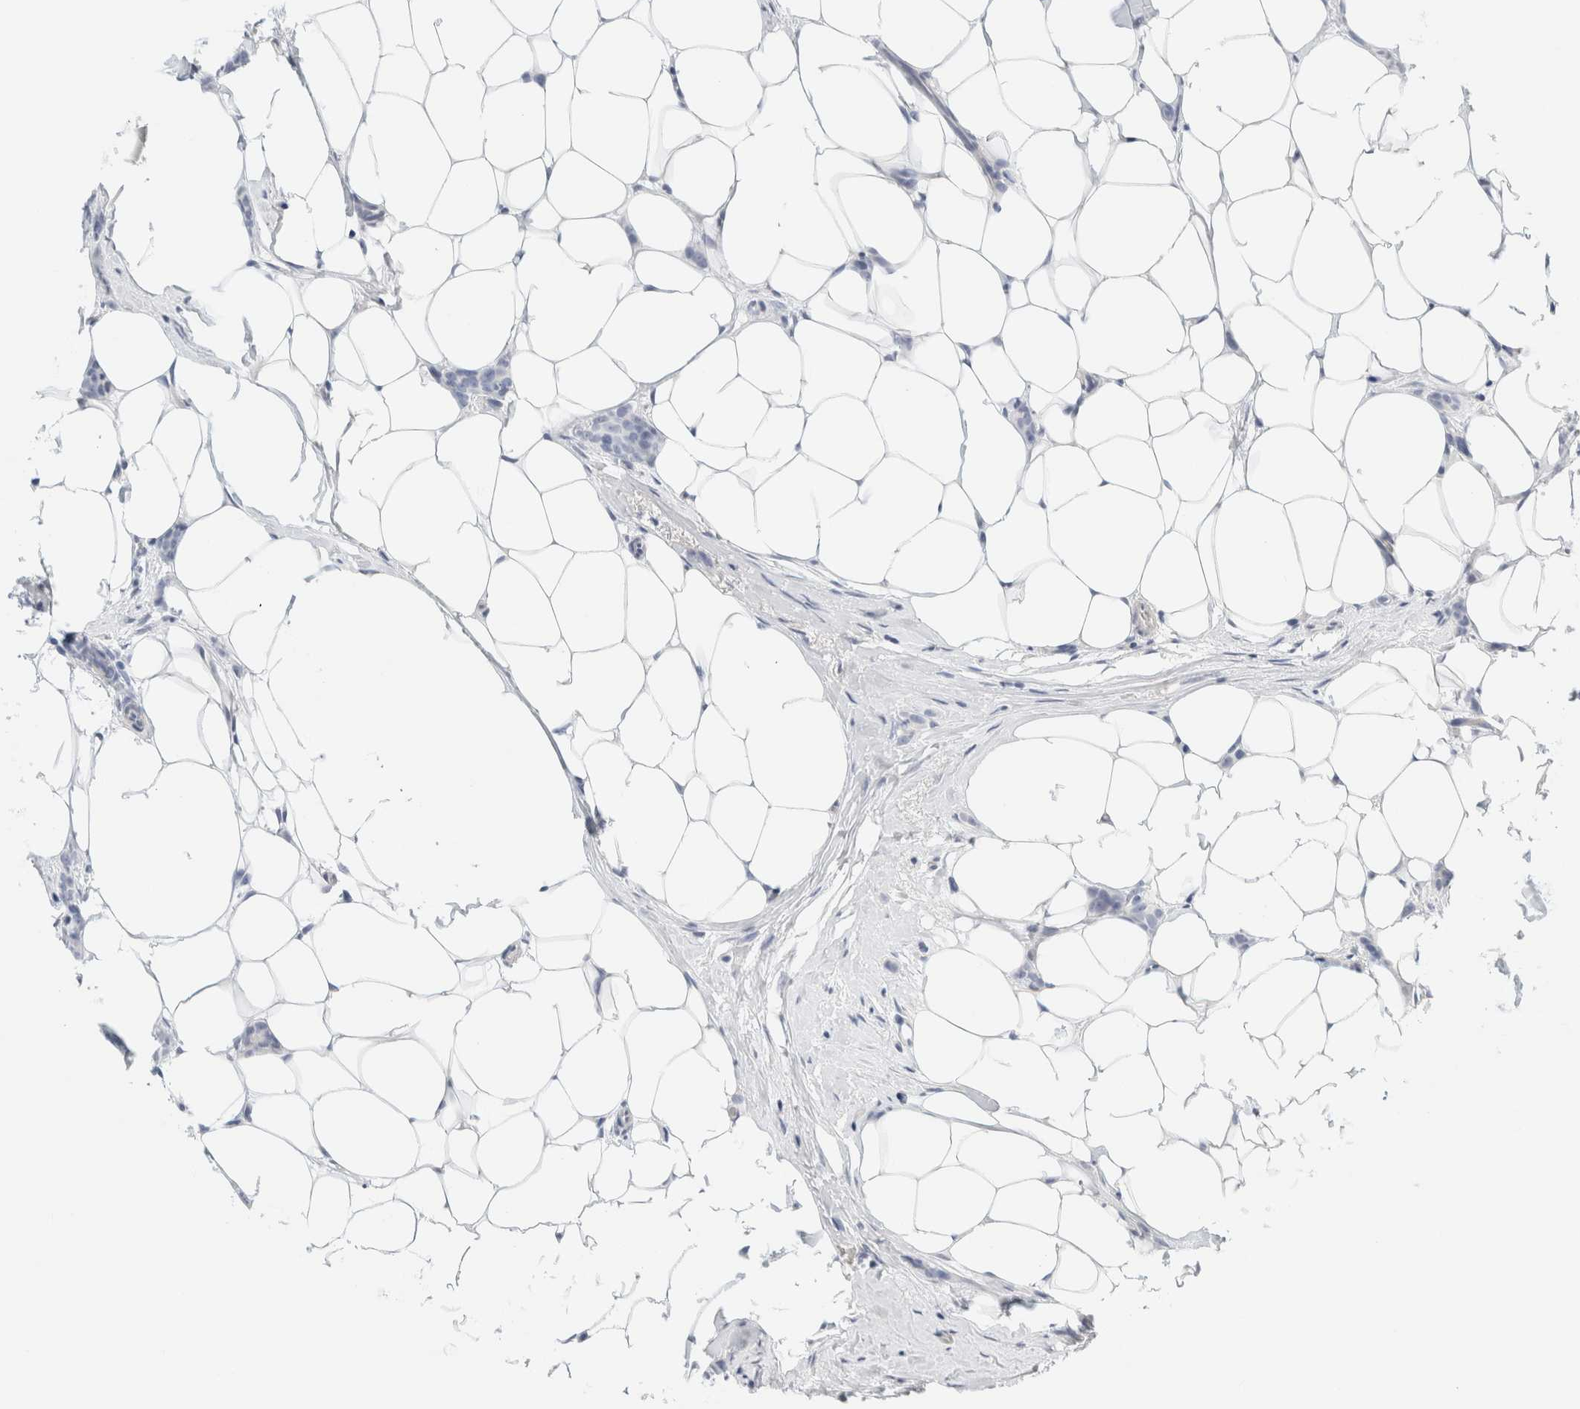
{"staining": {"intensity": "negative", "quantity": "none", "location": "none"}, "tissue": "breast cancer", "cell_type": "Tumor cells", "image_type": "cancer", "snomed": [{"axis": "morphology", "description": "Lobular carcinoma"}, {"axis": "topography", "description": "Skin"}, {"axis": "topography", "description": "Breast"}], "caption": "A photomicrograph of human breast cancer is negative for staining in tumor cells.", "gene": "DPYS", "patient": {"sex": "female", "age": 46}}